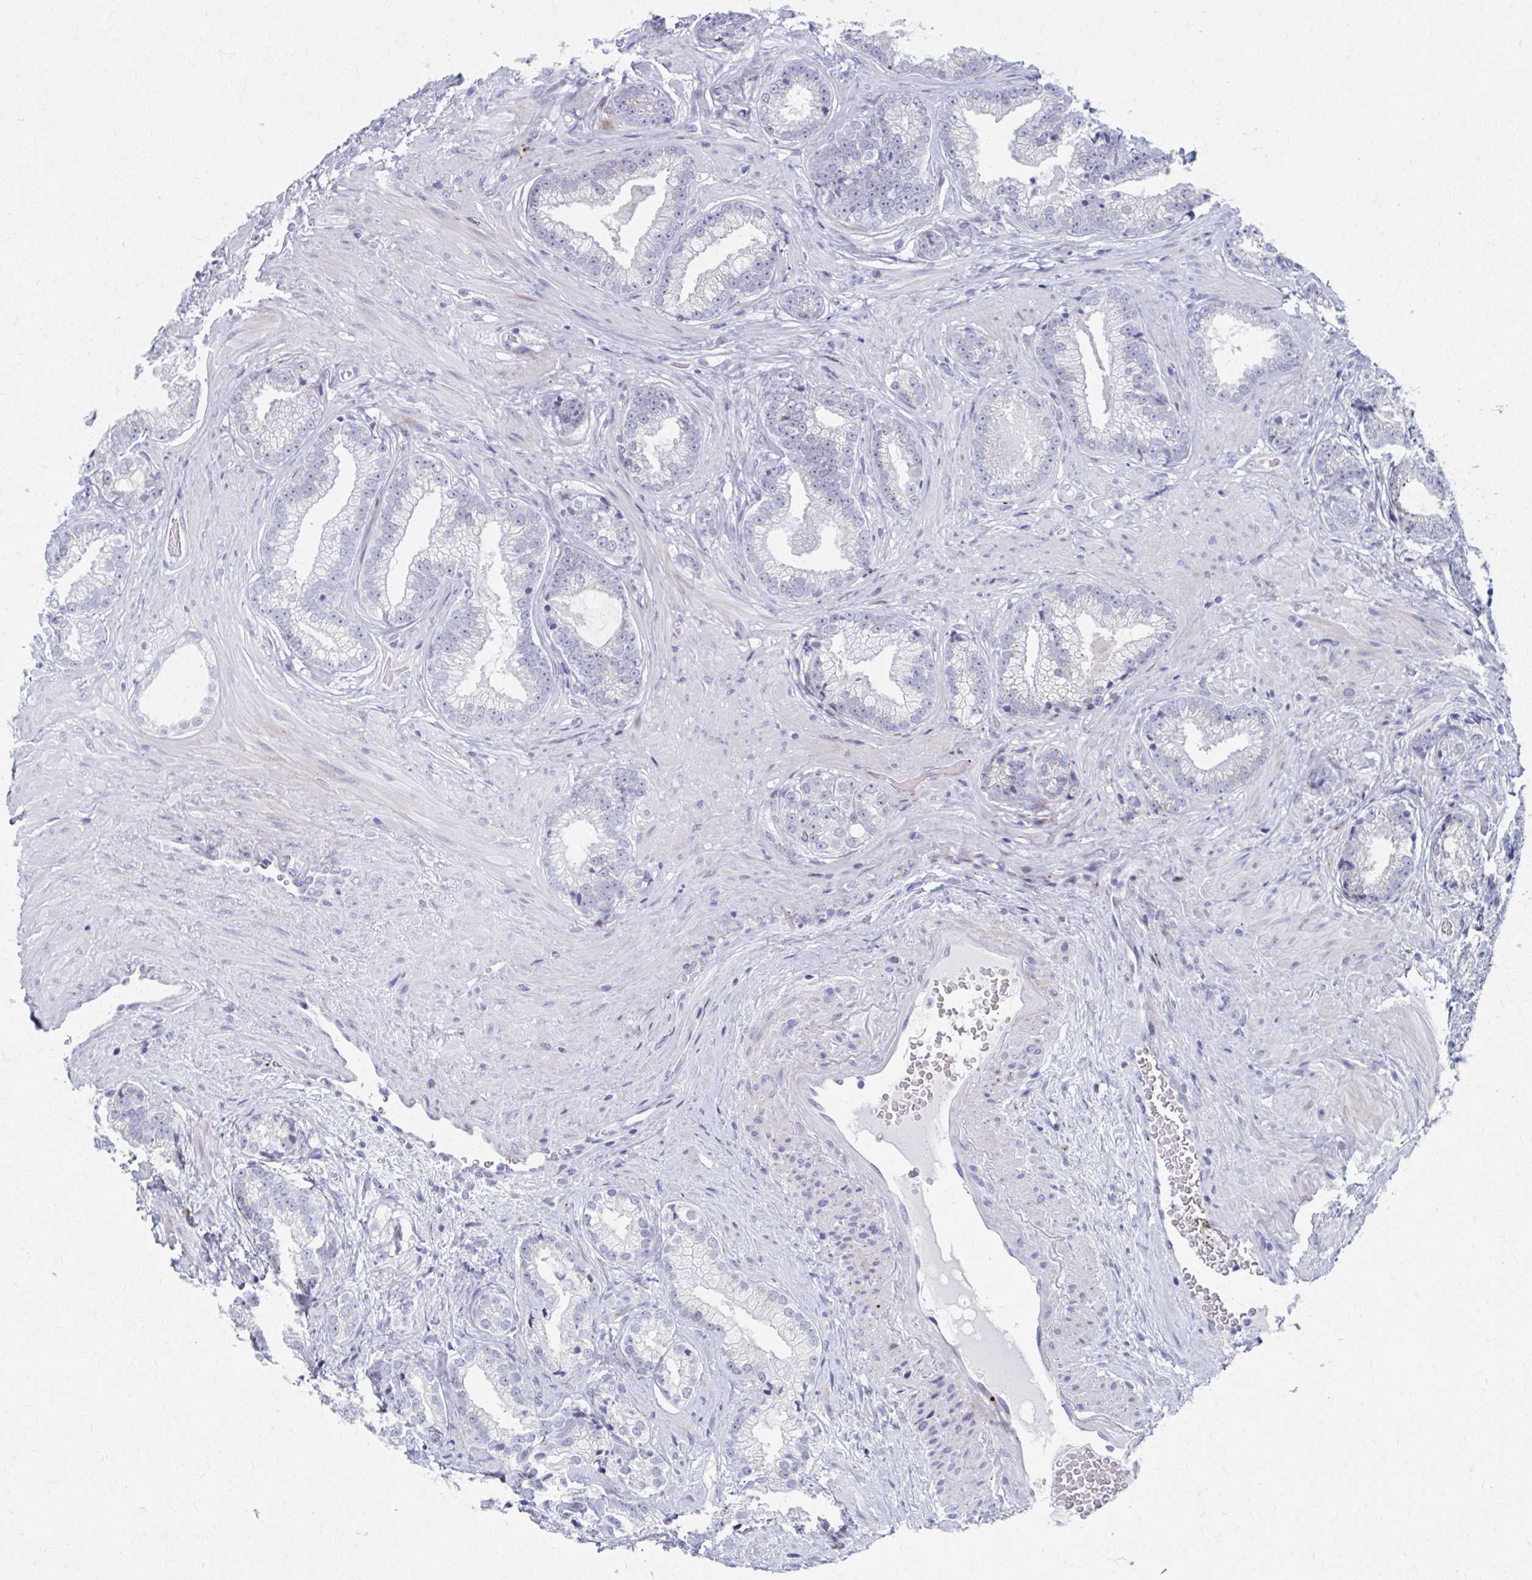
{"staining": {"intensity": "negative", "quantity": "none", "location": "none"}, "tissue": "prostate cancer", "cell_type": "Tumor cells", "image_type": "cancer", "snomed": [{"axis": "morphology", "description": "Adenocarcinoma, Low grade"}, {"axis": "topography", "description": "Prostate"}], "caption": "DAB immunohistochemical staining of human prostate cancer (low-grade adenocarcinoma) demonstrates no significant expression in tumor cells.", "gene": "OLFM2", "patient": {"sex": "male", "age": 61}}